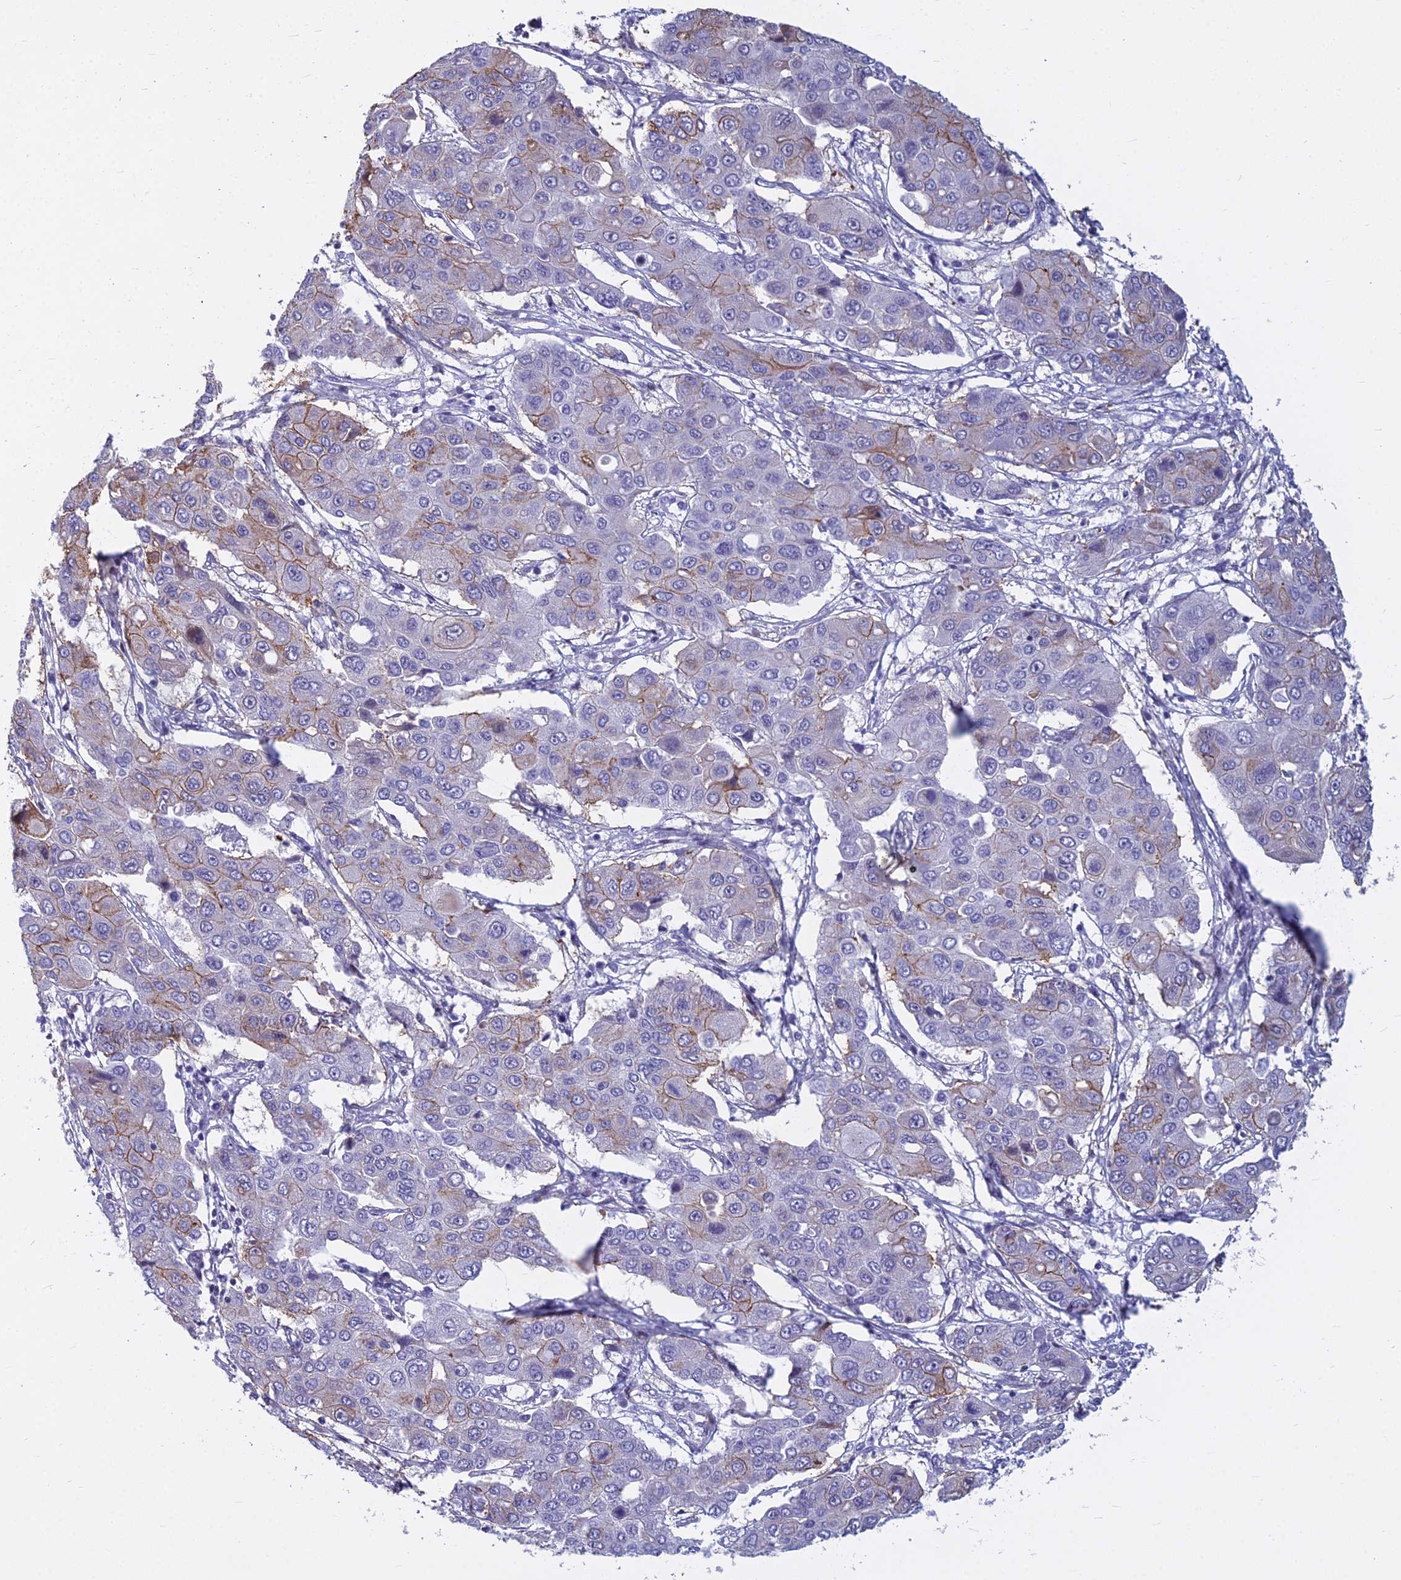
{"staining": {"intensity": "moderate", "quantity": "<25%", "location": "cytoplasmic/membranous"}, "tissue": "liver cancer", "cell_type": "Tumor cells", "image_type": "cancer", "snomed": [{"axis": "morphology", "description": "Cholangiocarcinoma"}, {"axis": "topography", "description": "Liver"}], "caption": "Liver cancer (cholangiocarcinoma) tissue exhibits moderate cytoplasmic/membranous positivity in approximately <25% of tumor cells", "gene": "MYBPC2", "patient": {"sex": "male", "age": 67}}